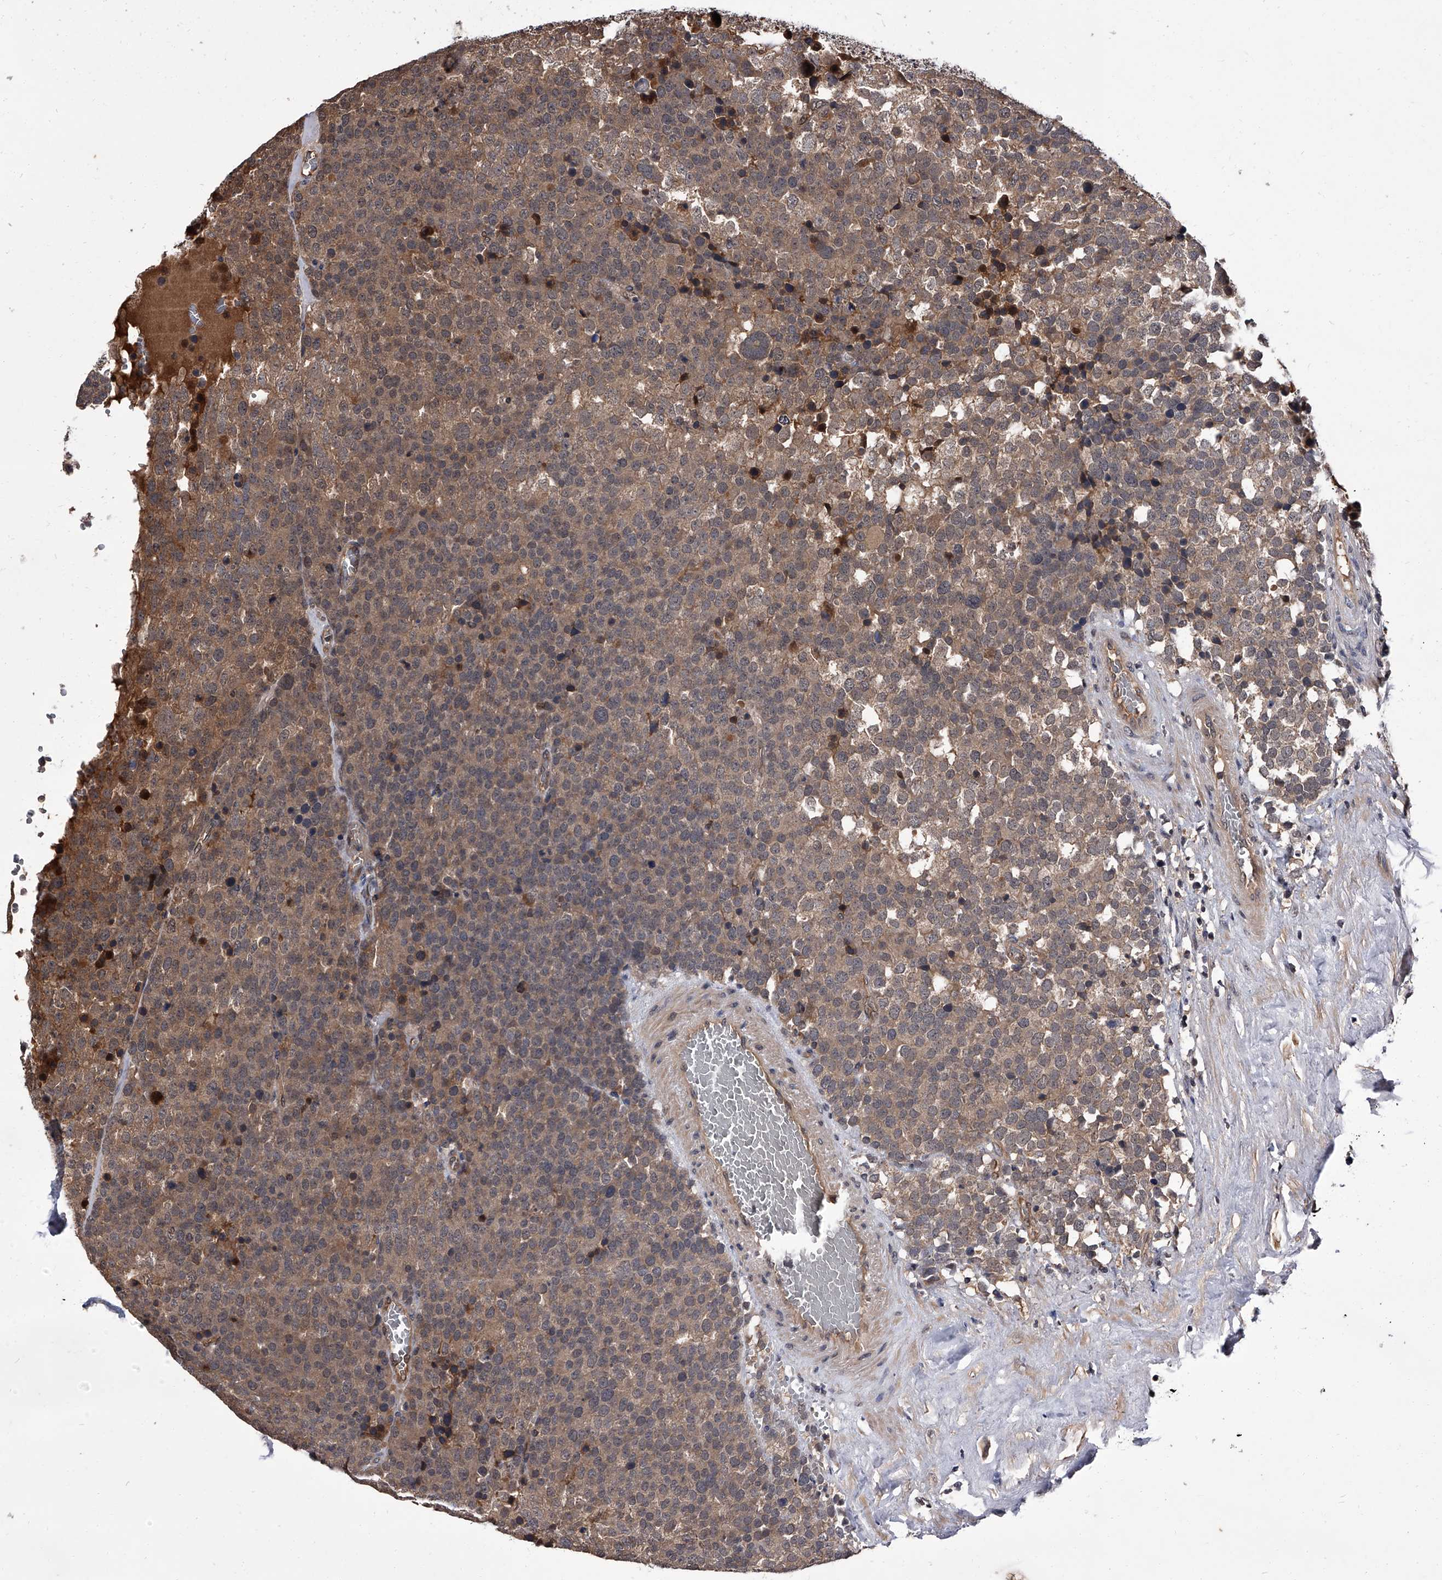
{"staining": {"intensity": "weak", "quantity": ">75%", "location": "cytoplasmic/membranous"}, "tissue": "testis cancer", "cell_type": "Tumor cells", "image_type": "cancer", "snomed": [{"axis": "morphology", "description": "Seminoma, NOS"}, {"axis": "topography", "description": "Testis"}], "caption": "Protein staining by immunohistochemistry (IHC) reveals weak cytoplasmic/membranous staining in about >75% of tumor cells in testis cancer (seminoma).", "gene": "SLC18B1", "patient": {"sex": "male", "age": 71}}